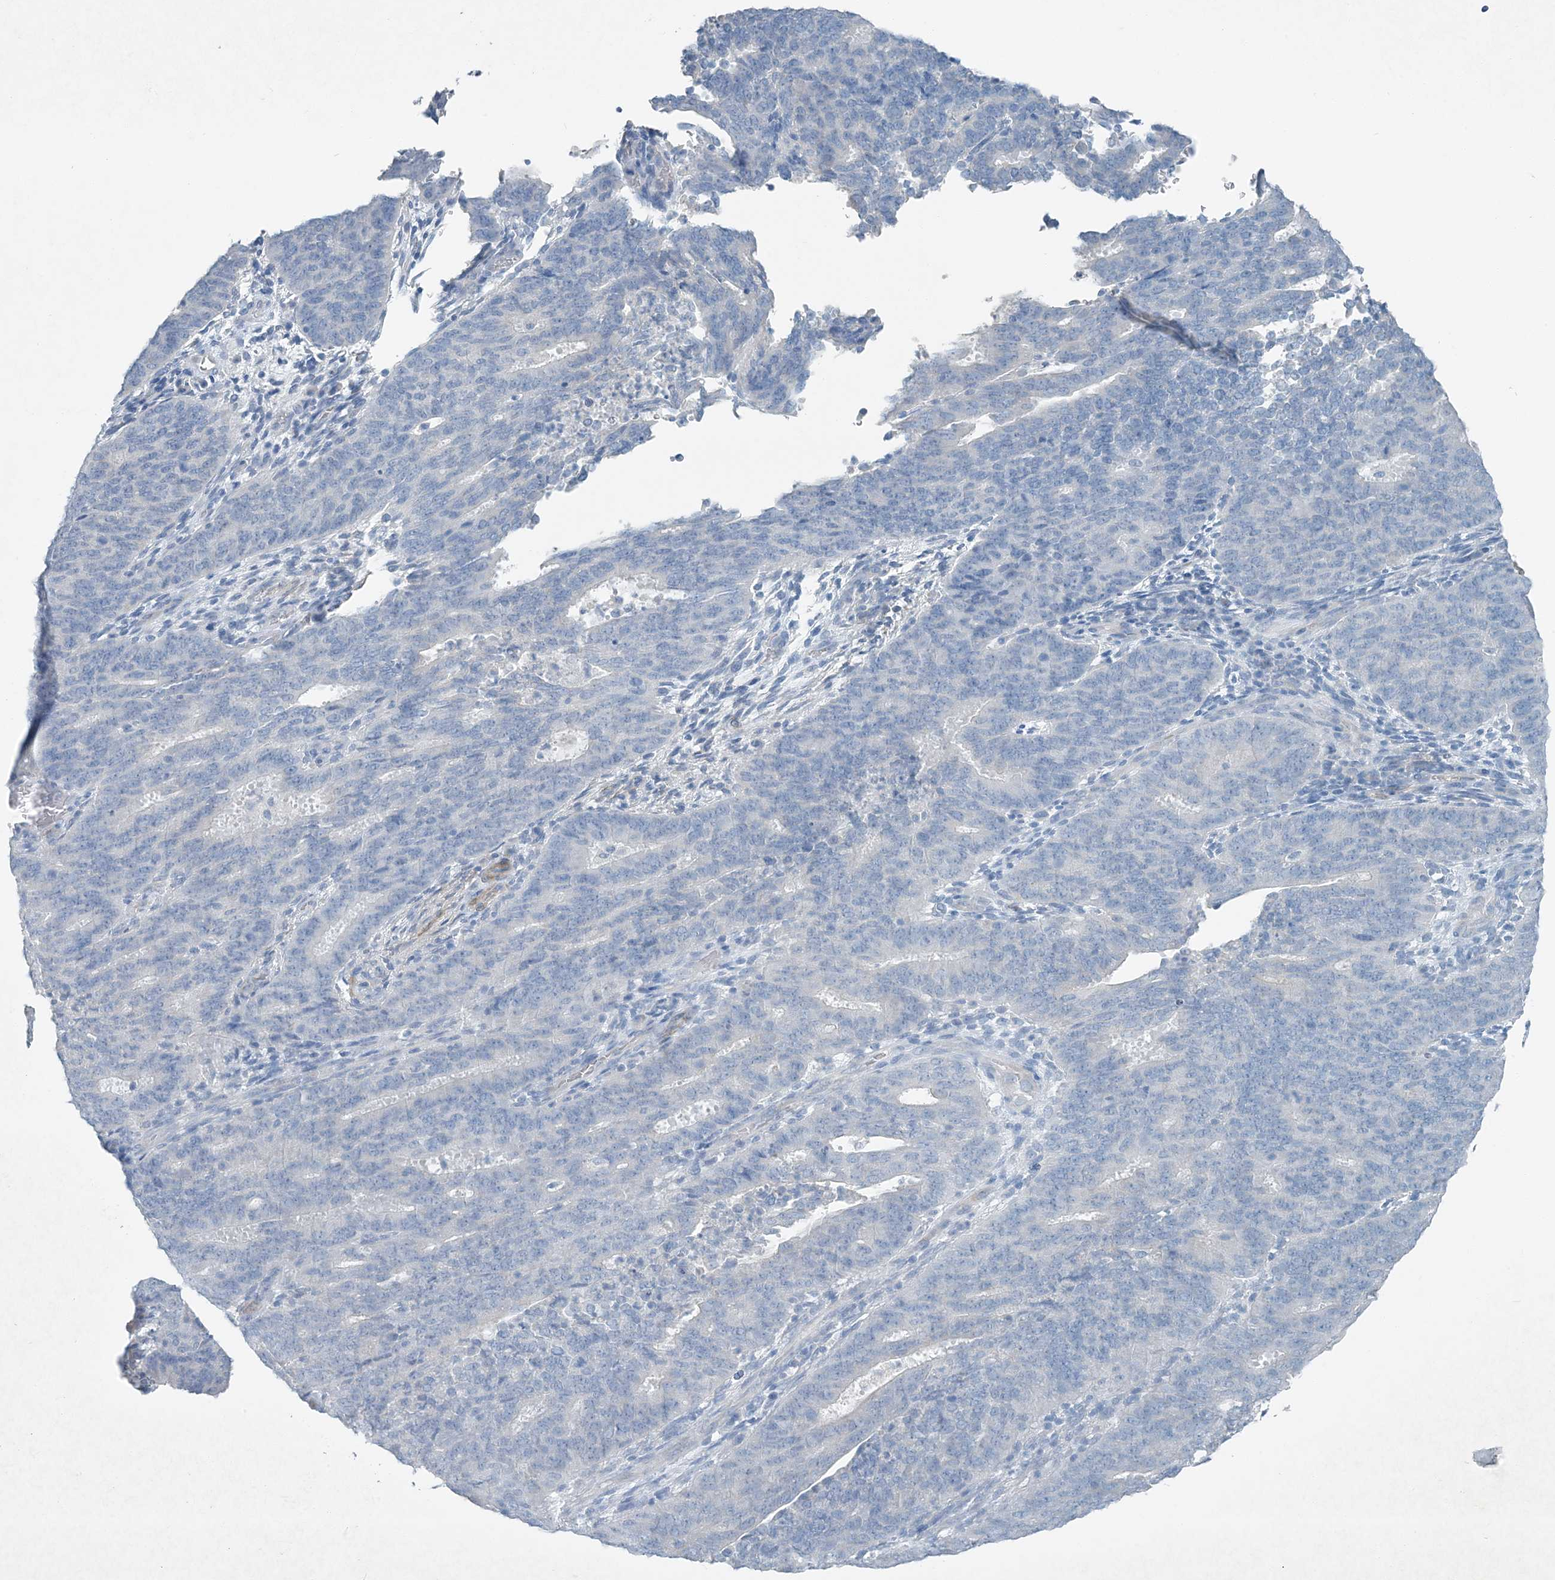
{"staining": {"intensity": "negative", "quantity": "none", "location": "none"}, "tissue": "cervical cancer", "cell_type": "Tumor cells", "image_type": "cancer", "snomed": [{"axis": "morphology", "description": "Adenocarcinoma, NOS"}, {"axis": "topography", "description": "Cervix"}], "caption": "The photomicrograph shows no significant expression in tumor cells of cervical cancer. (Stains: DAB immunohistochemistry with hematoxylin counter stain, Microscopy: brightfield microscopy at high magnification).", "gene": "PGM5", "patient": {"sex": "female", "age": 44}}